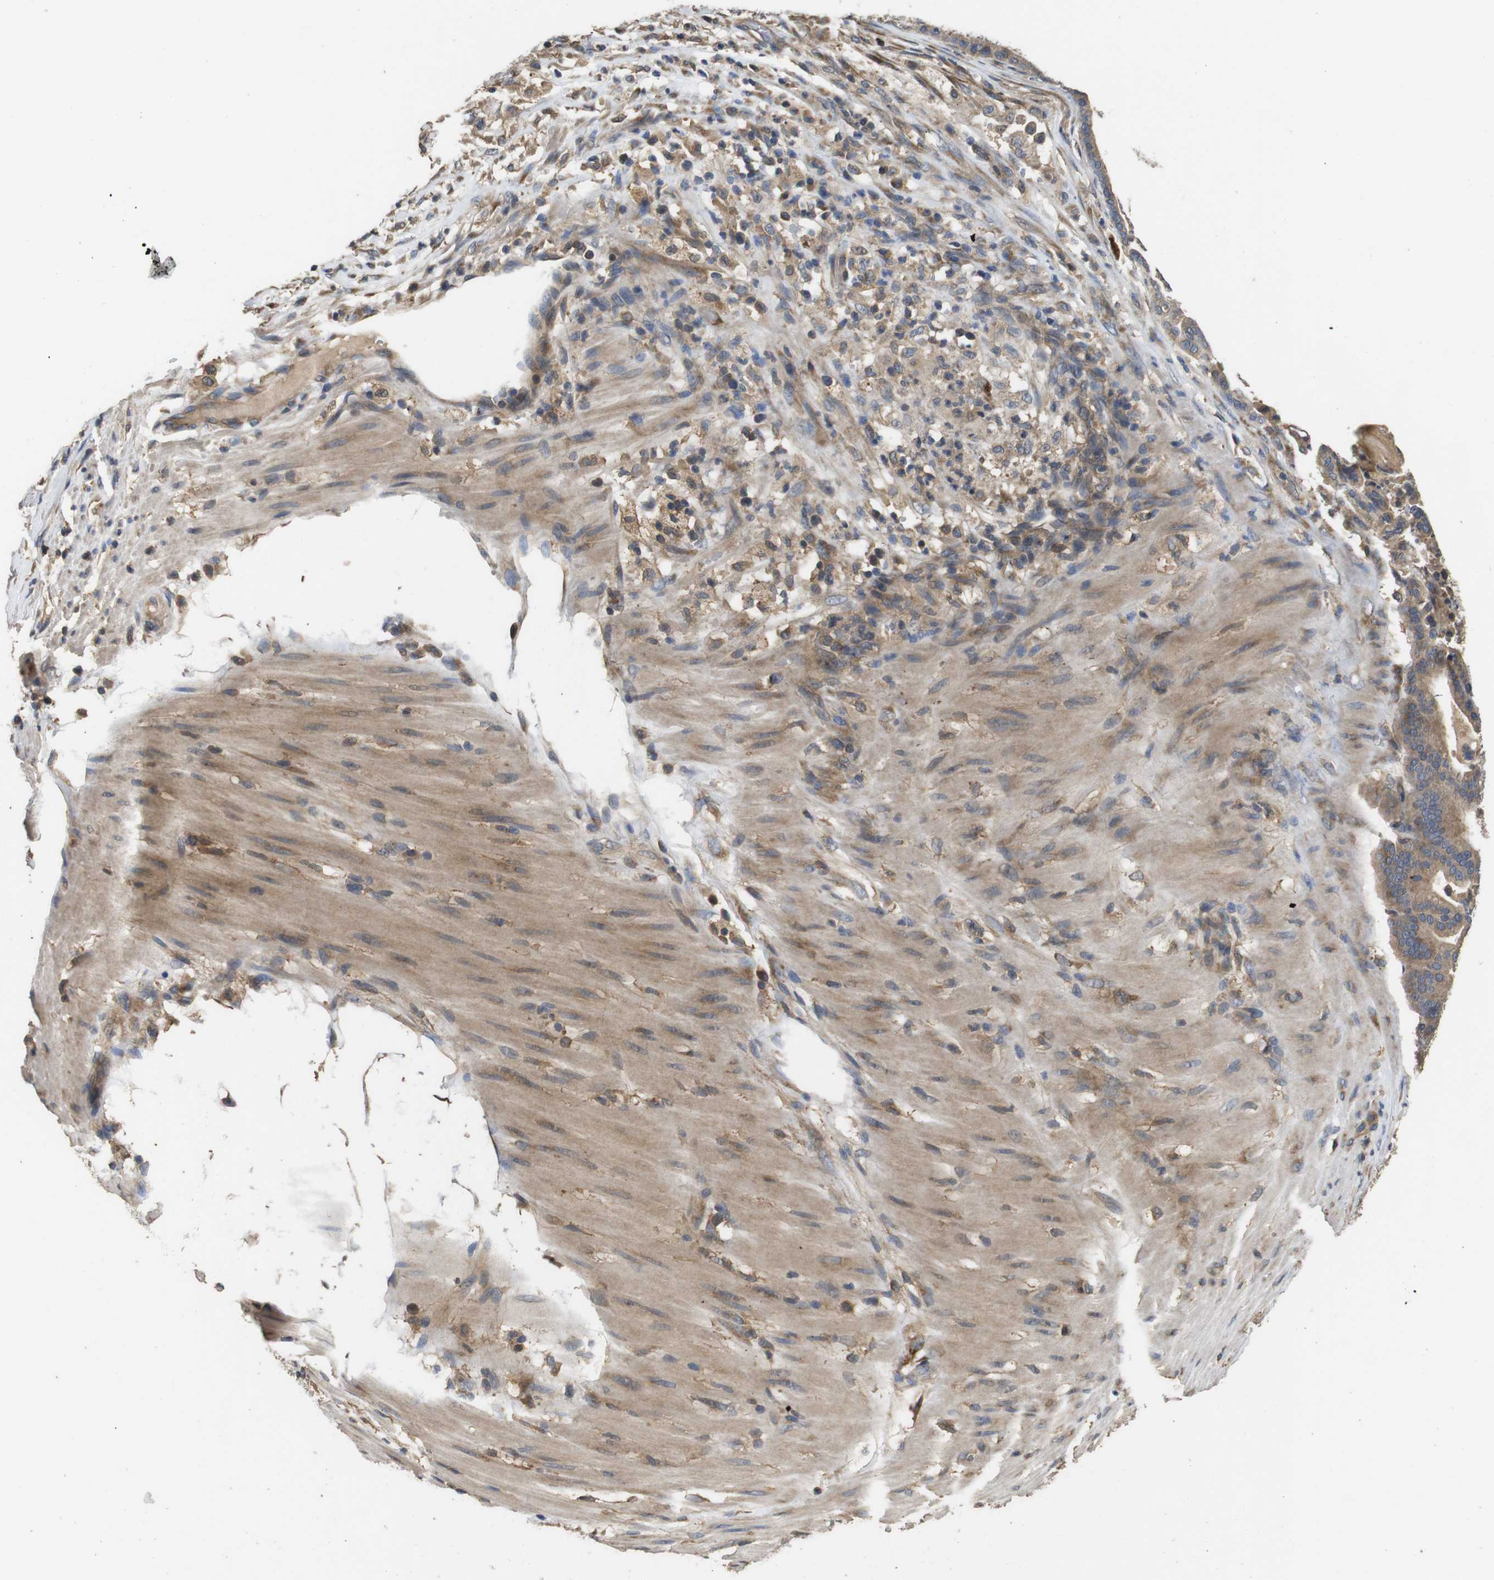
{"staining": {"intensity": "moderate", "quantity": ">75%", "location": "cytoplasmic/membranous"}, "tissue": "pancreatic cancer", "cell_type": "Tumor cells", "image_type": "cancer", "snomed": [{"axis": "morphology", "description": "Adenocarcinoma, NOS"}, {"axis": "topography", "description": "Pancreas"}], "caption": "The photomicrograph exhibits staining of adenocarcinoma (pancreatic), revealing moderate cytoplasmic/membranous protein staining (brown color) within tumor cells.", "gene": "ARHGAP24", "patient": {"sex": "male", "age": 63}}